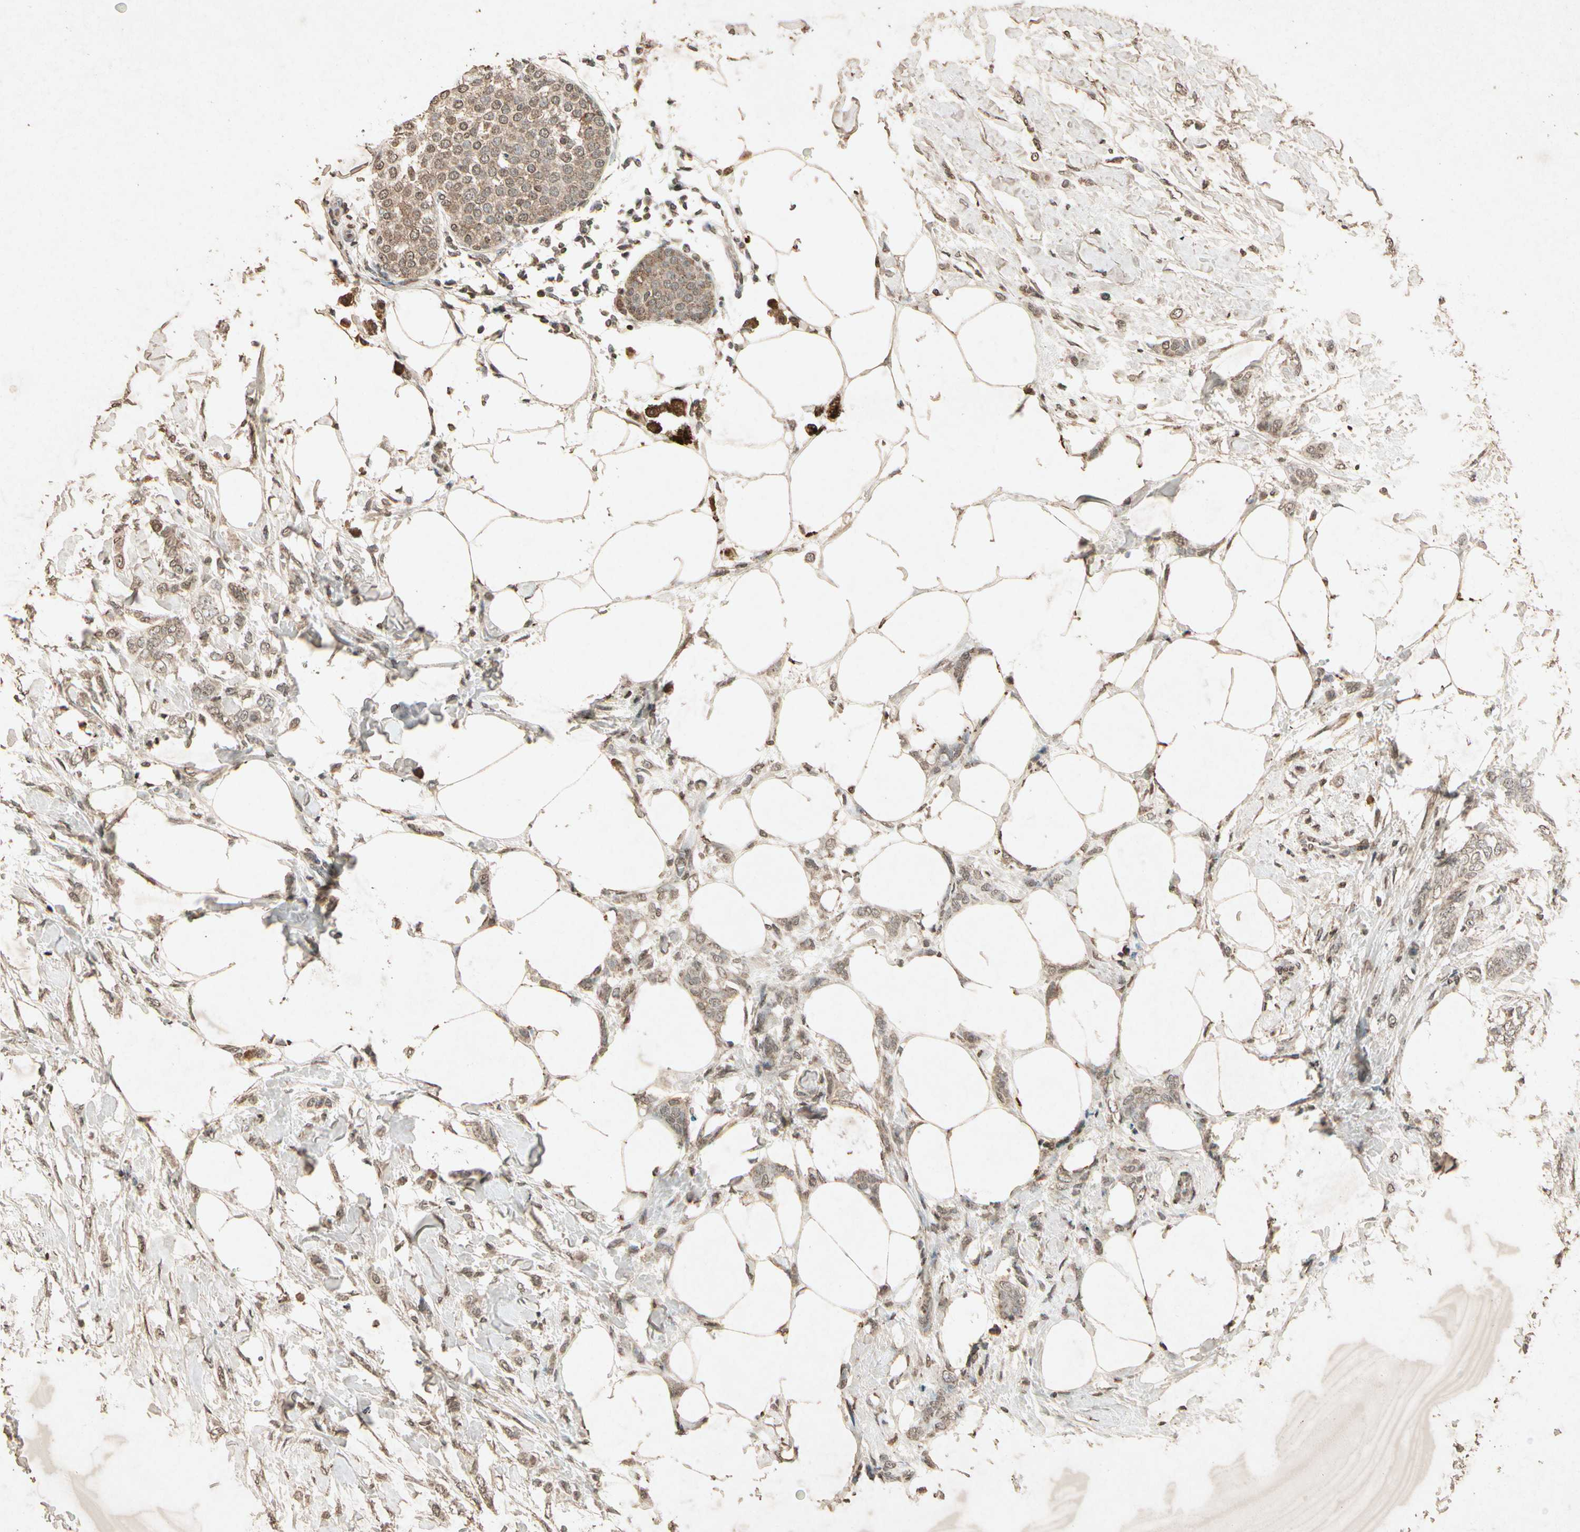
{"staining": {"intensity": "moderate", "quantity": ">75%", "location": "cytoplasmic/membranous"}, "tissue": "breast cancer", "cell_type": "Tumor cells", "image_type": "cancer", "snomed": [{"axis": "morphology", "description": "Lobular carcinoma, in situ"}, {"axis": "morphology", "description": "Lobular carcinoma"}, {"axis": "topography", "description": "Breast"}], "caption": "This is a photomicrograph of IHC staining of breast cancer, which shows moderate expression in the cytoplasmic/membranous of tumor cells.", "gene": "GC", "patient": {"sex": "female", "age": 41}}